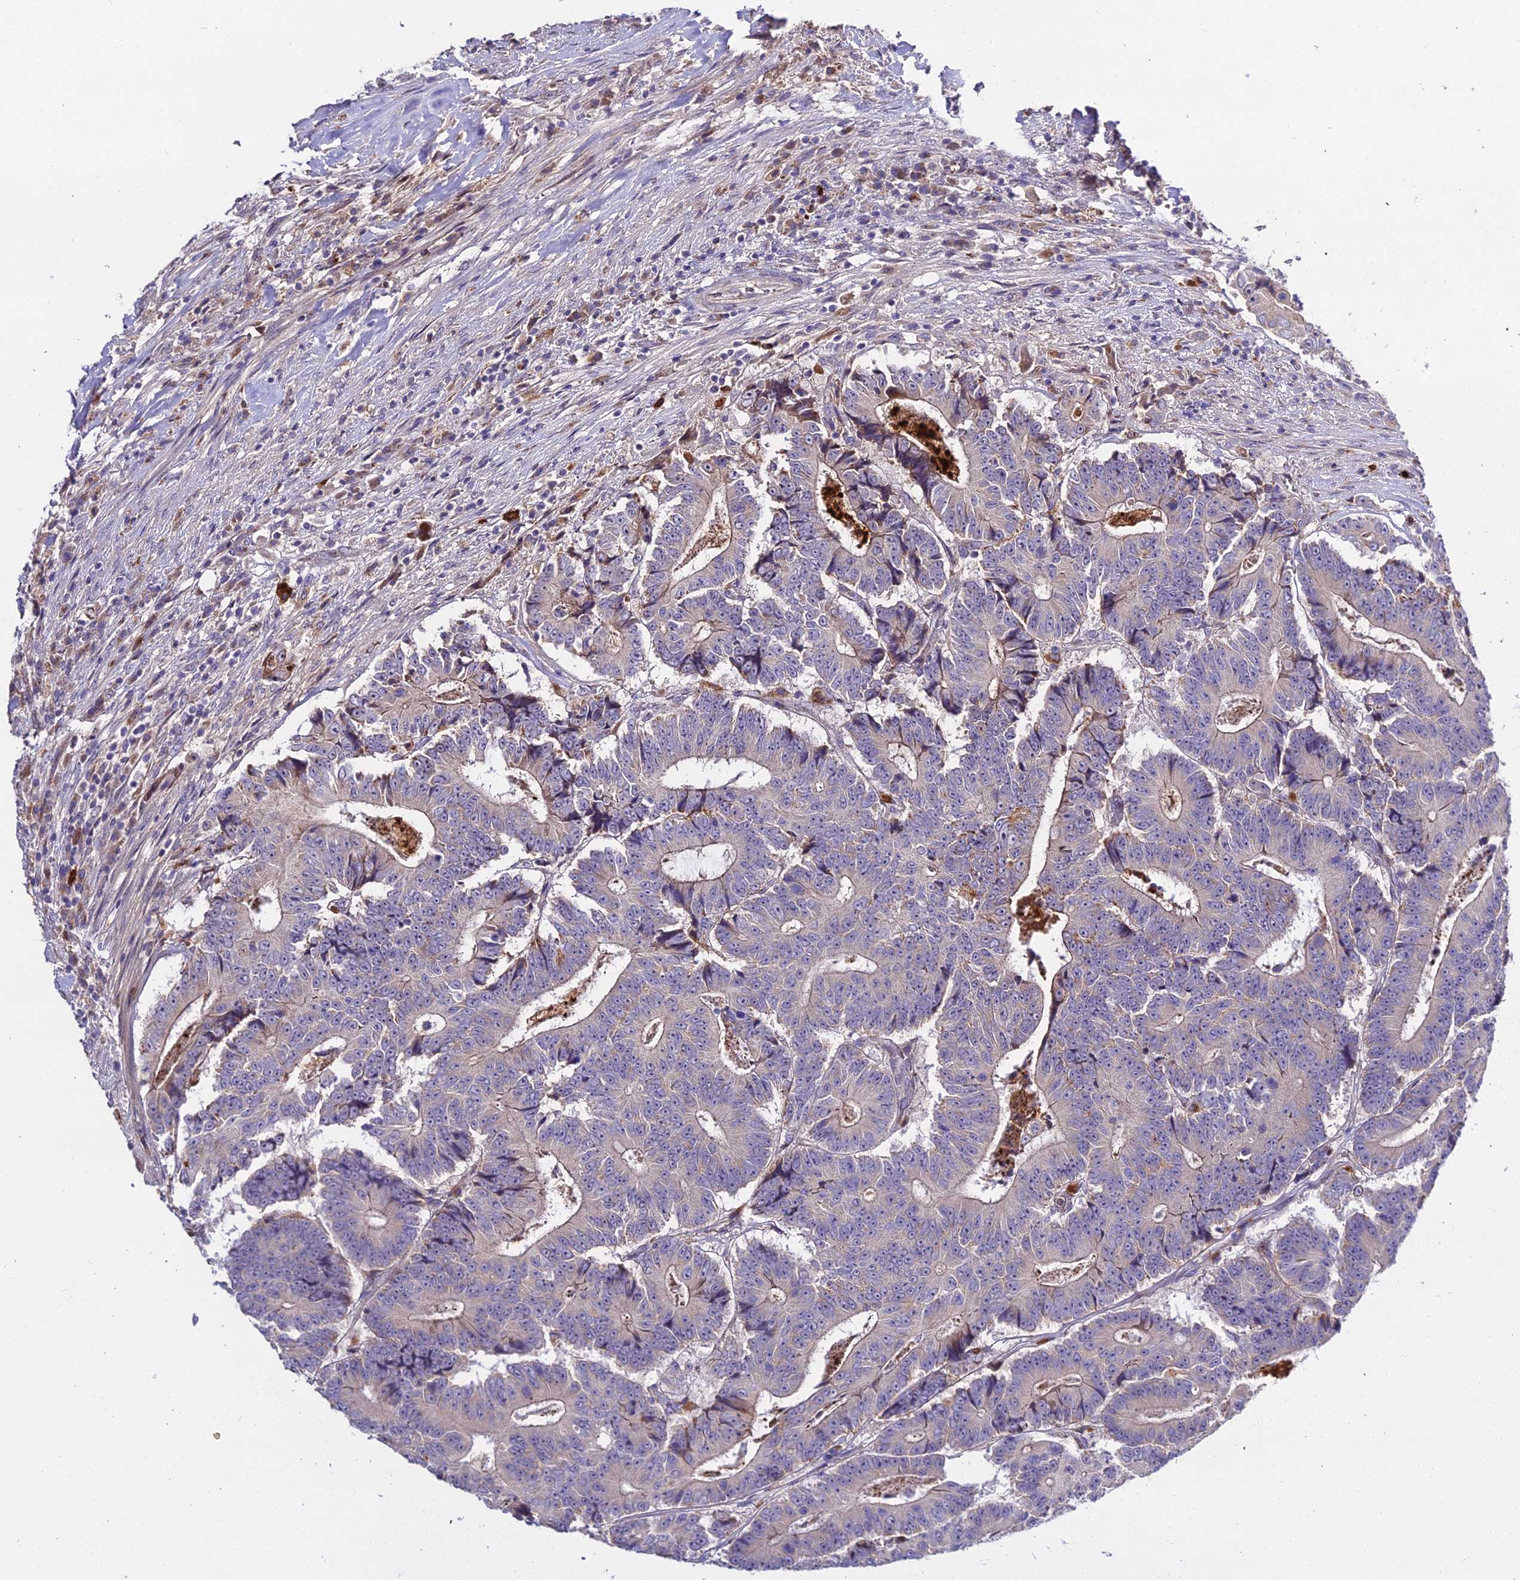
{"staining": {"intensity": "negative", "quantity": "none", "location": "none"}, "tissue": "colorectal cancer", "cell_type": "Tumor cells", "image_type": "cancer", "snomed": [{"axis": "morphology", "description": "Adenocarcinoma, NOS"}, {"axis": "topography", "description": "Colon"}], "caption": "Protein analysis of adenocarcinoma (colorectal) demonstrates no significant staining in tumor cells.", "gene": "EID2", "patient": {"sex": "male", "age": 83}}